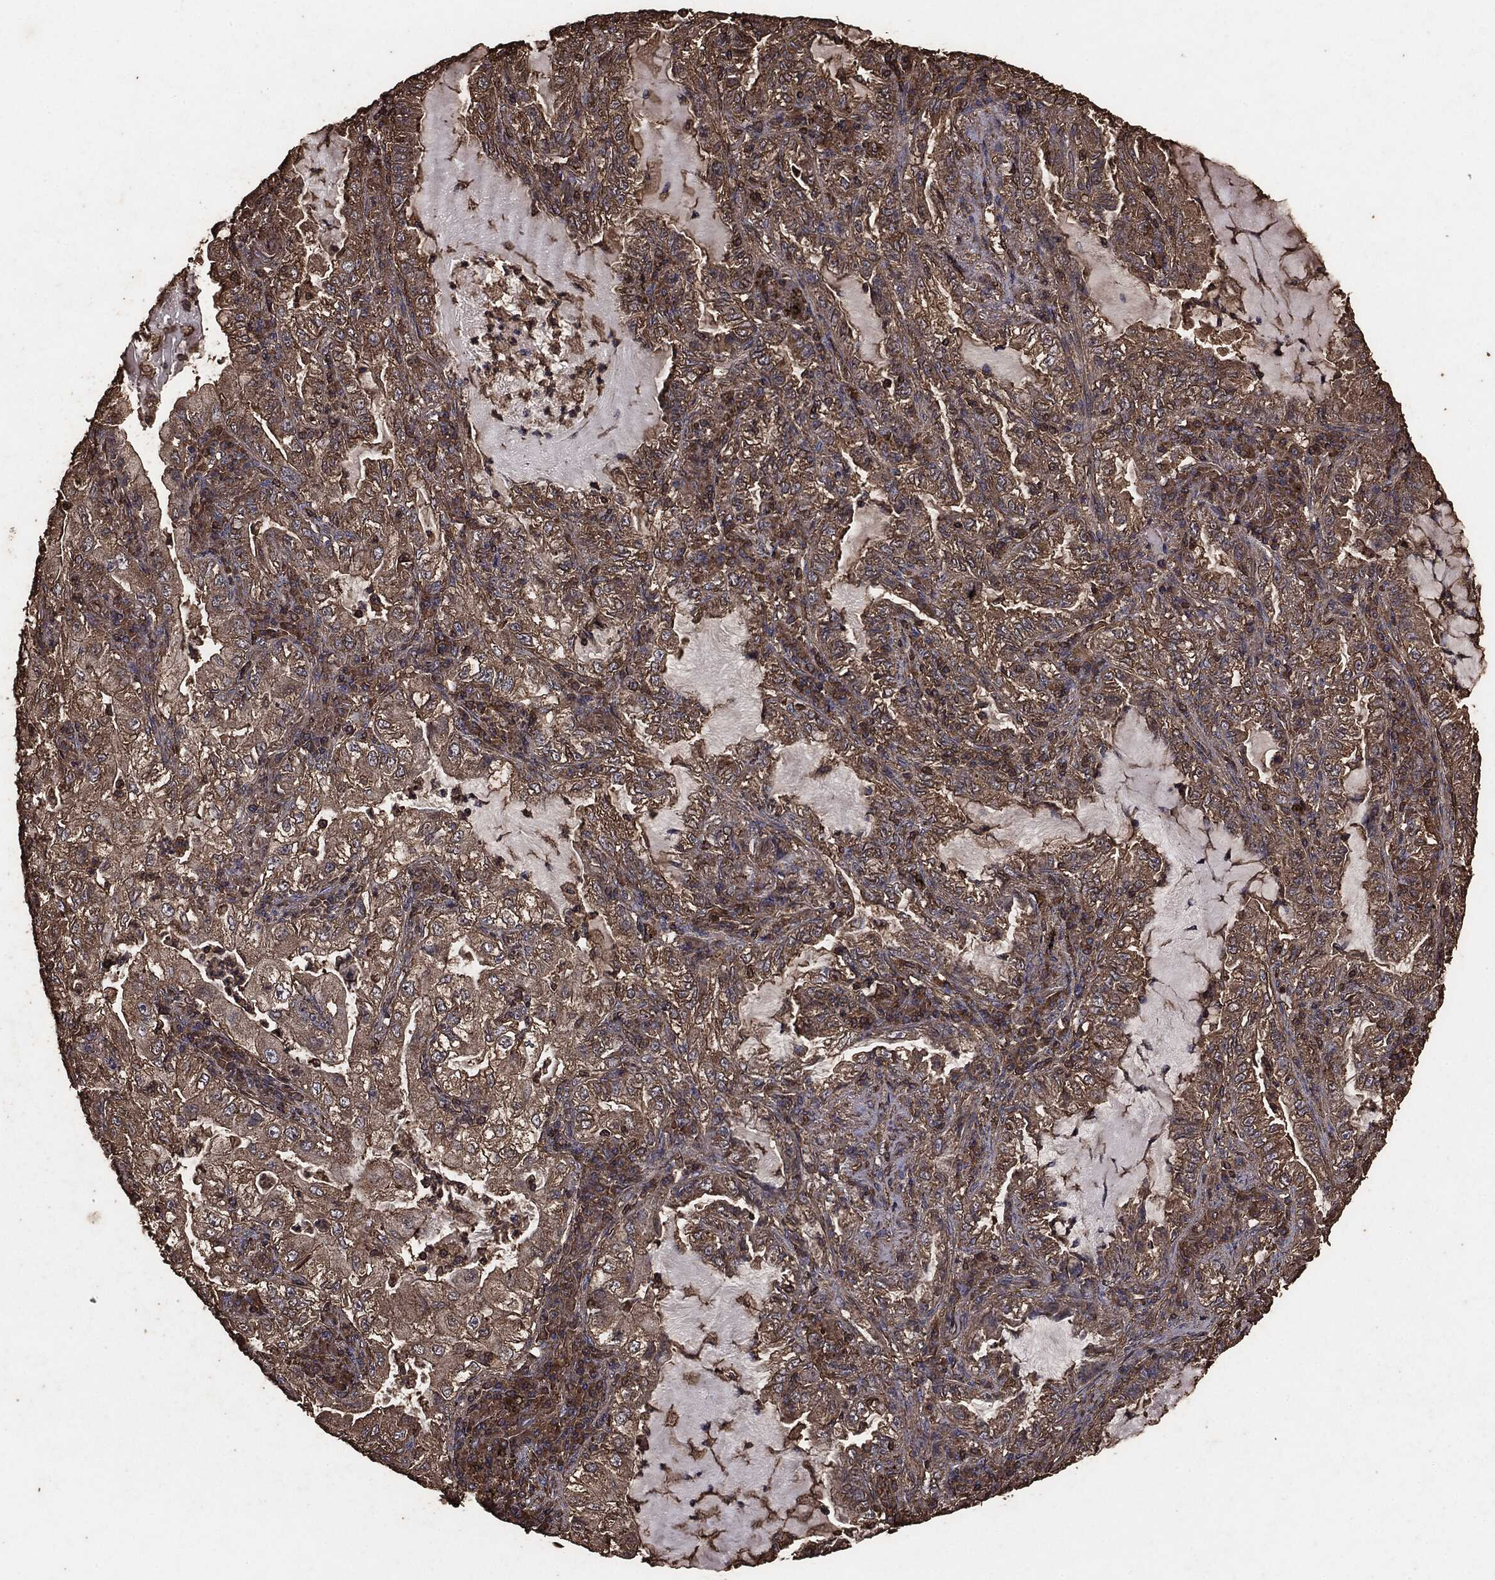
{"staining": {"intensity": "moderate", "quantity": ">75%", "location": "cytoplasmic/membranous"}, "tissue": "lung cancer", "cell_type": "Tumor cells", "image_type": "cancer", "snomed": [{"axis": "morphology", "description": "Adenocarcinoma, NOS"}, {"axis": "topography", "description": "Lung"}], "caption": "This image shows immunohistochemistry (IHC) staining of adenocarcinoma (lung), with medium moderate cytoplasmic/membranous positivity in approximately >75% of tumor cells.", "gene": "MTOR", "patient": {"sex": "female", "age": 73}}